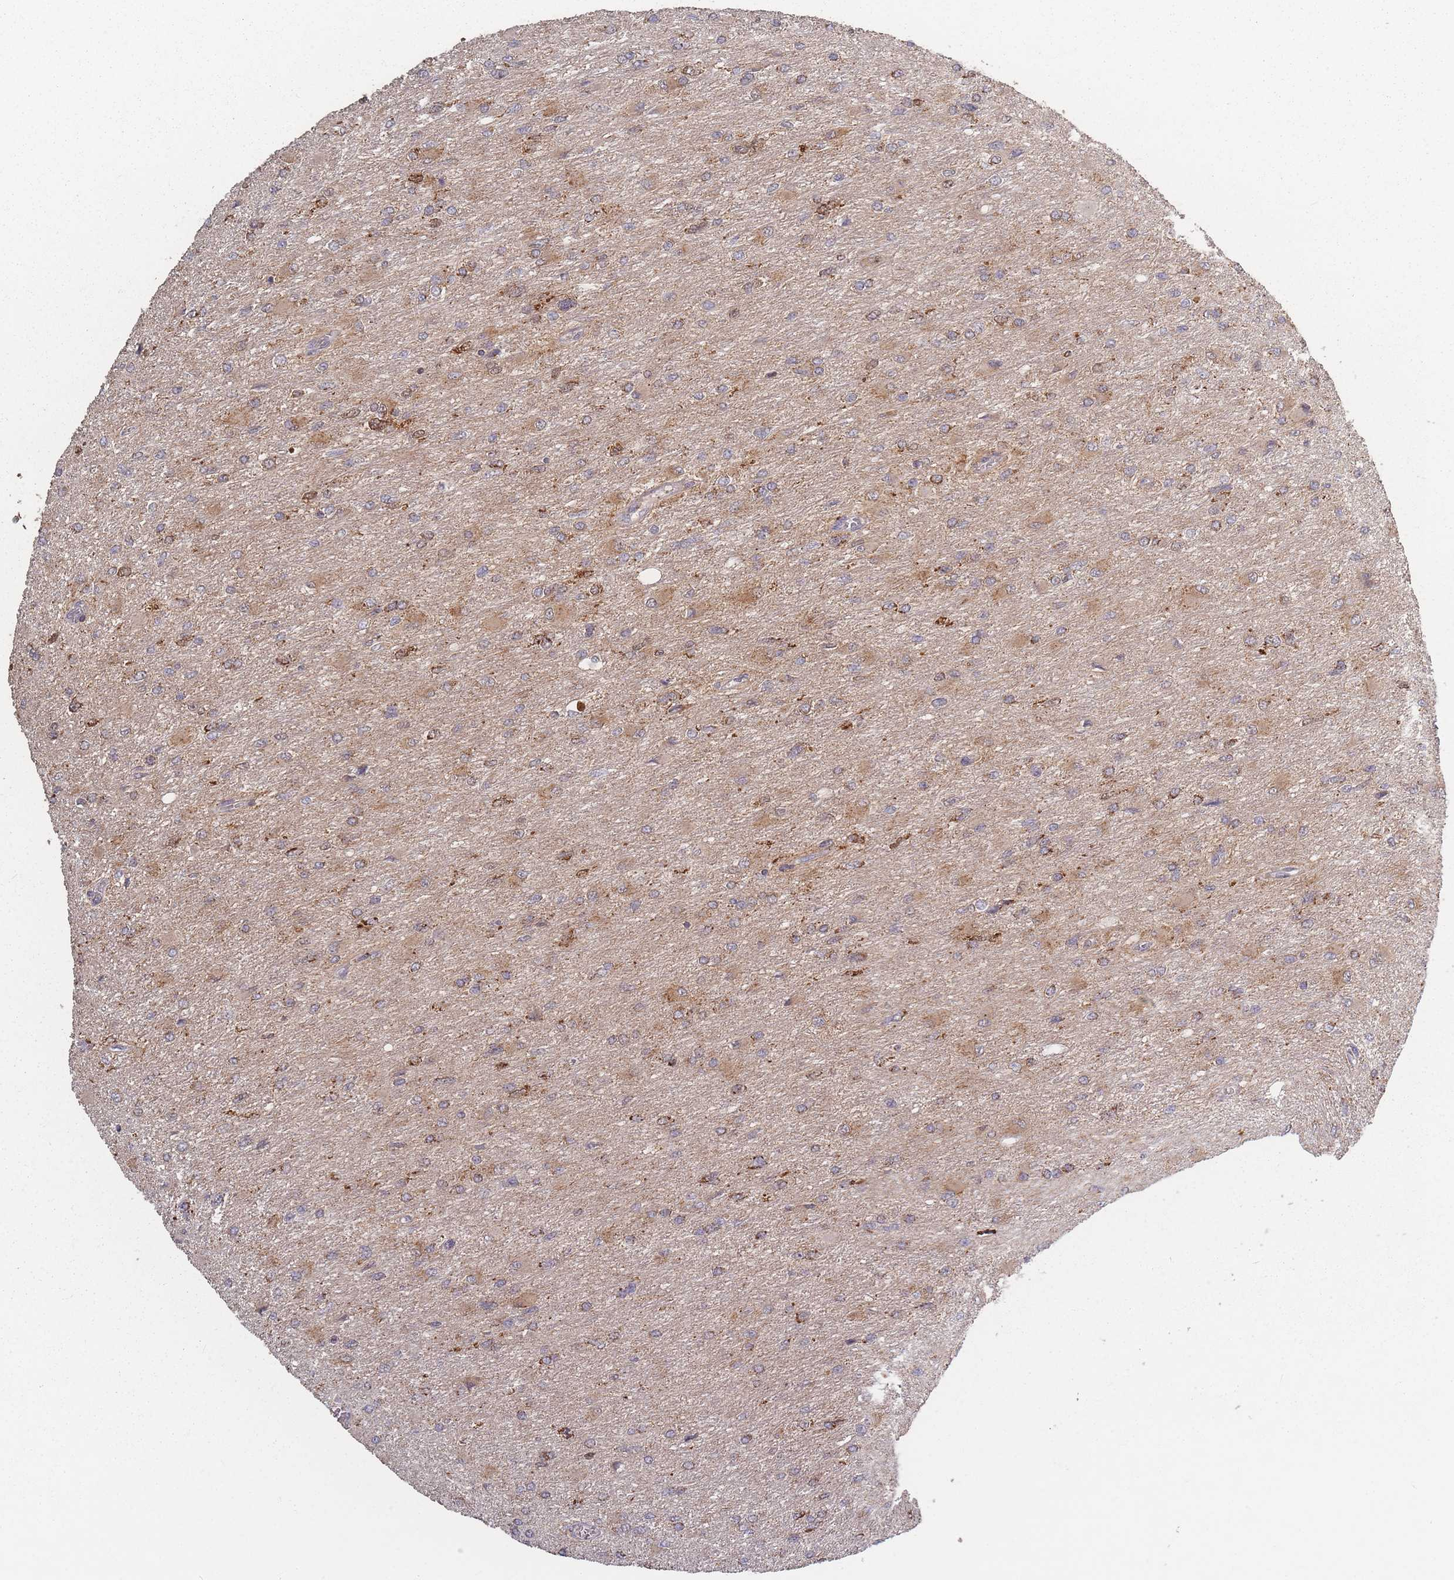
{"staining": {"intensity": "weak", "quantity": "25%-75%", "location": "cytoplasmic/membranous"}, "tissue": "glioma", "cell_type": "Tumor cells", "image_type": "cancer", "snomed": [{"axis": "morphology", "description": "Glioma, malignant, High grade"}, {"axis": "topography", "description": "Cerebral cortex"}], "caption": "DAB immunohistochemical staining of human glioma exhibits weak cytoplasmic/membranous protein staining in about 25%-75% of tumor cells.", "gene": "LYRM7", "patient": {"sex": "female", "age": 36}}